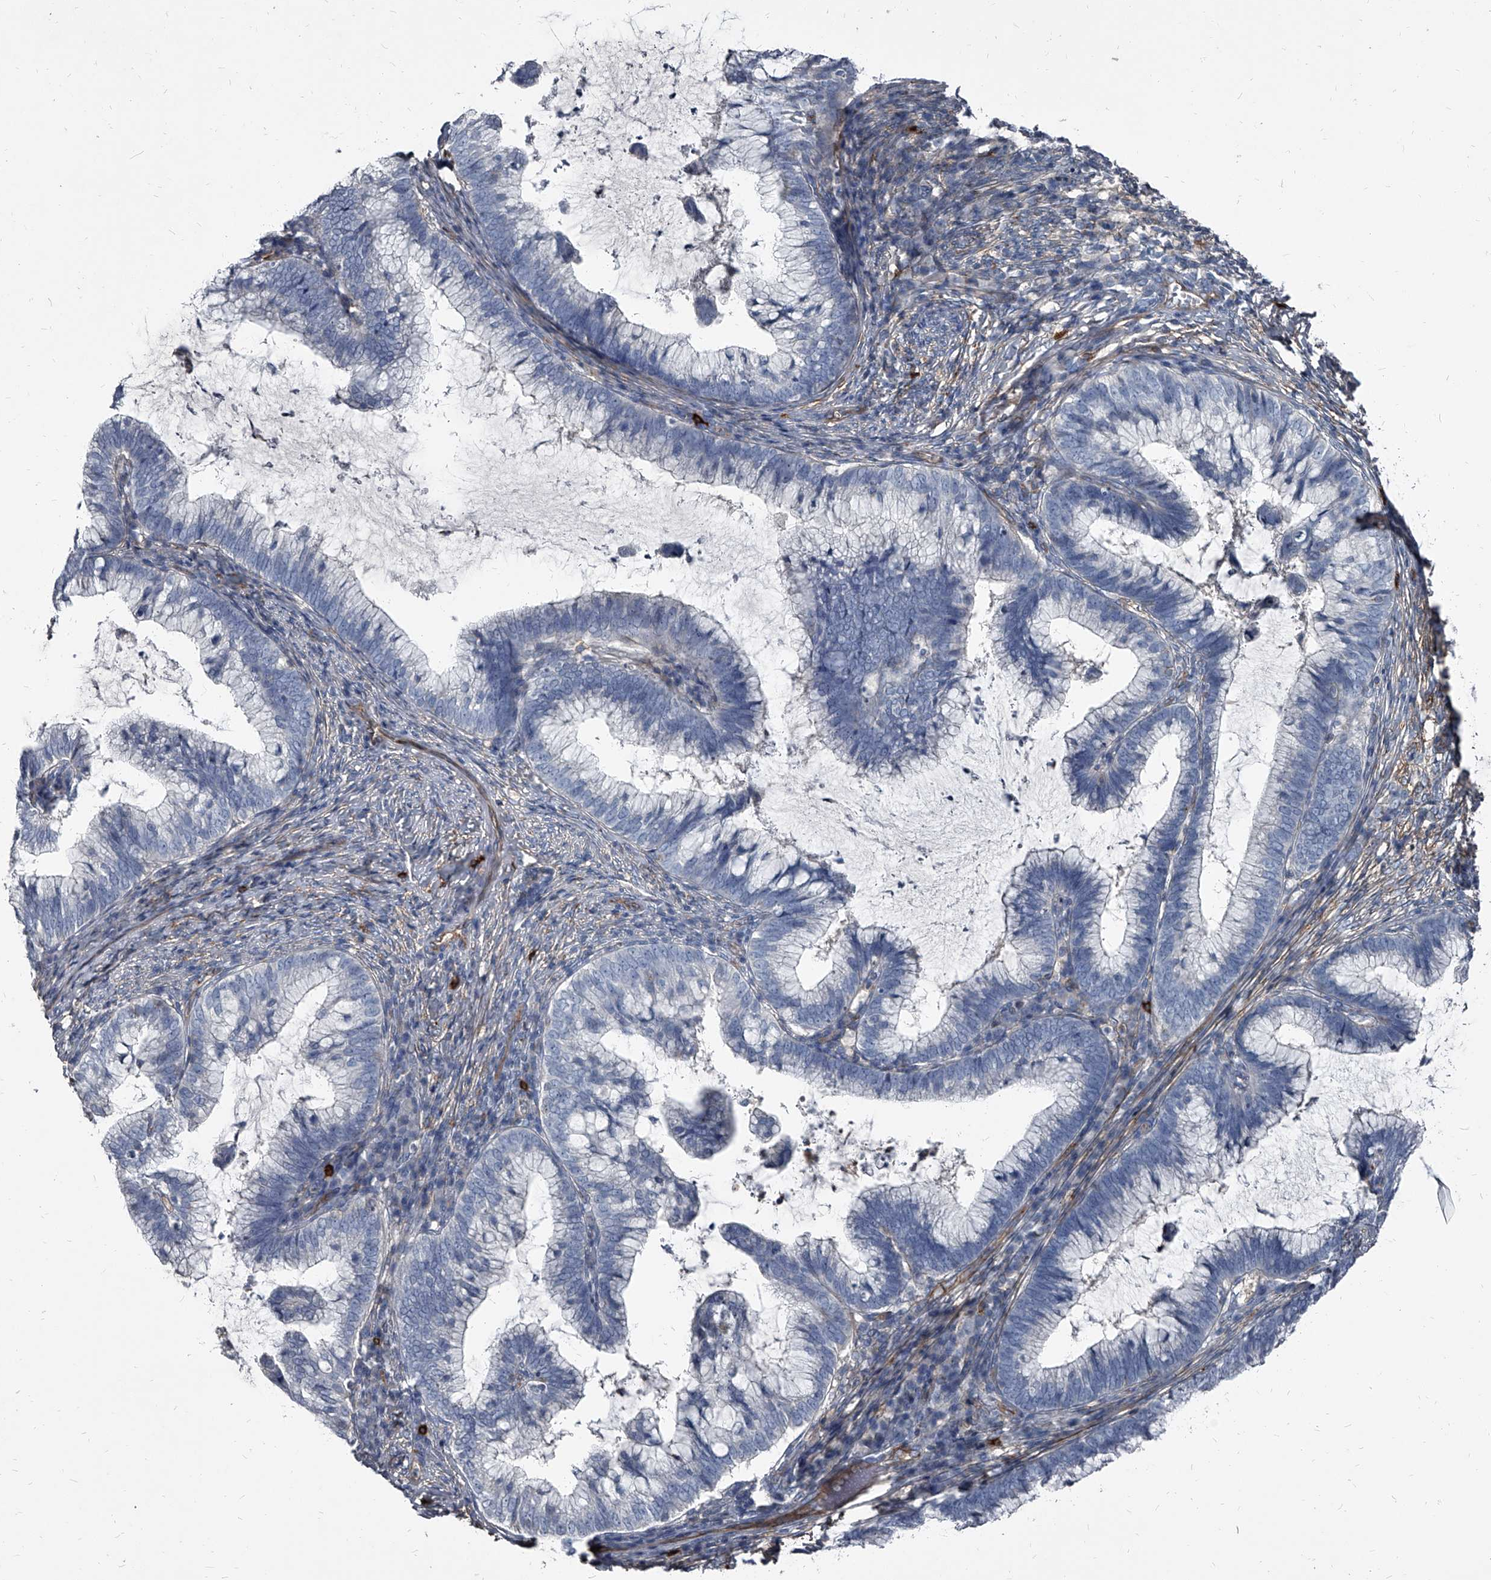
{"staining": {"intensity": "negative", "quantity": "none", "location": "none"}, "tissue": "cervical cancer", "cell_type": "Tumor cells", "image_type": "cancer", "snomed": [{"axis": "morphology", "description": "Adenocarcinoma, NOS"}, {"axis": "topography", "description": "Cervix"}], "caption": "Protein analysis of adenocarcinoma (cervical) reveals no significant expression in tumor cells.", "gene": "PGLYRP3", "patient": {"sex": "female", "age": 36}}